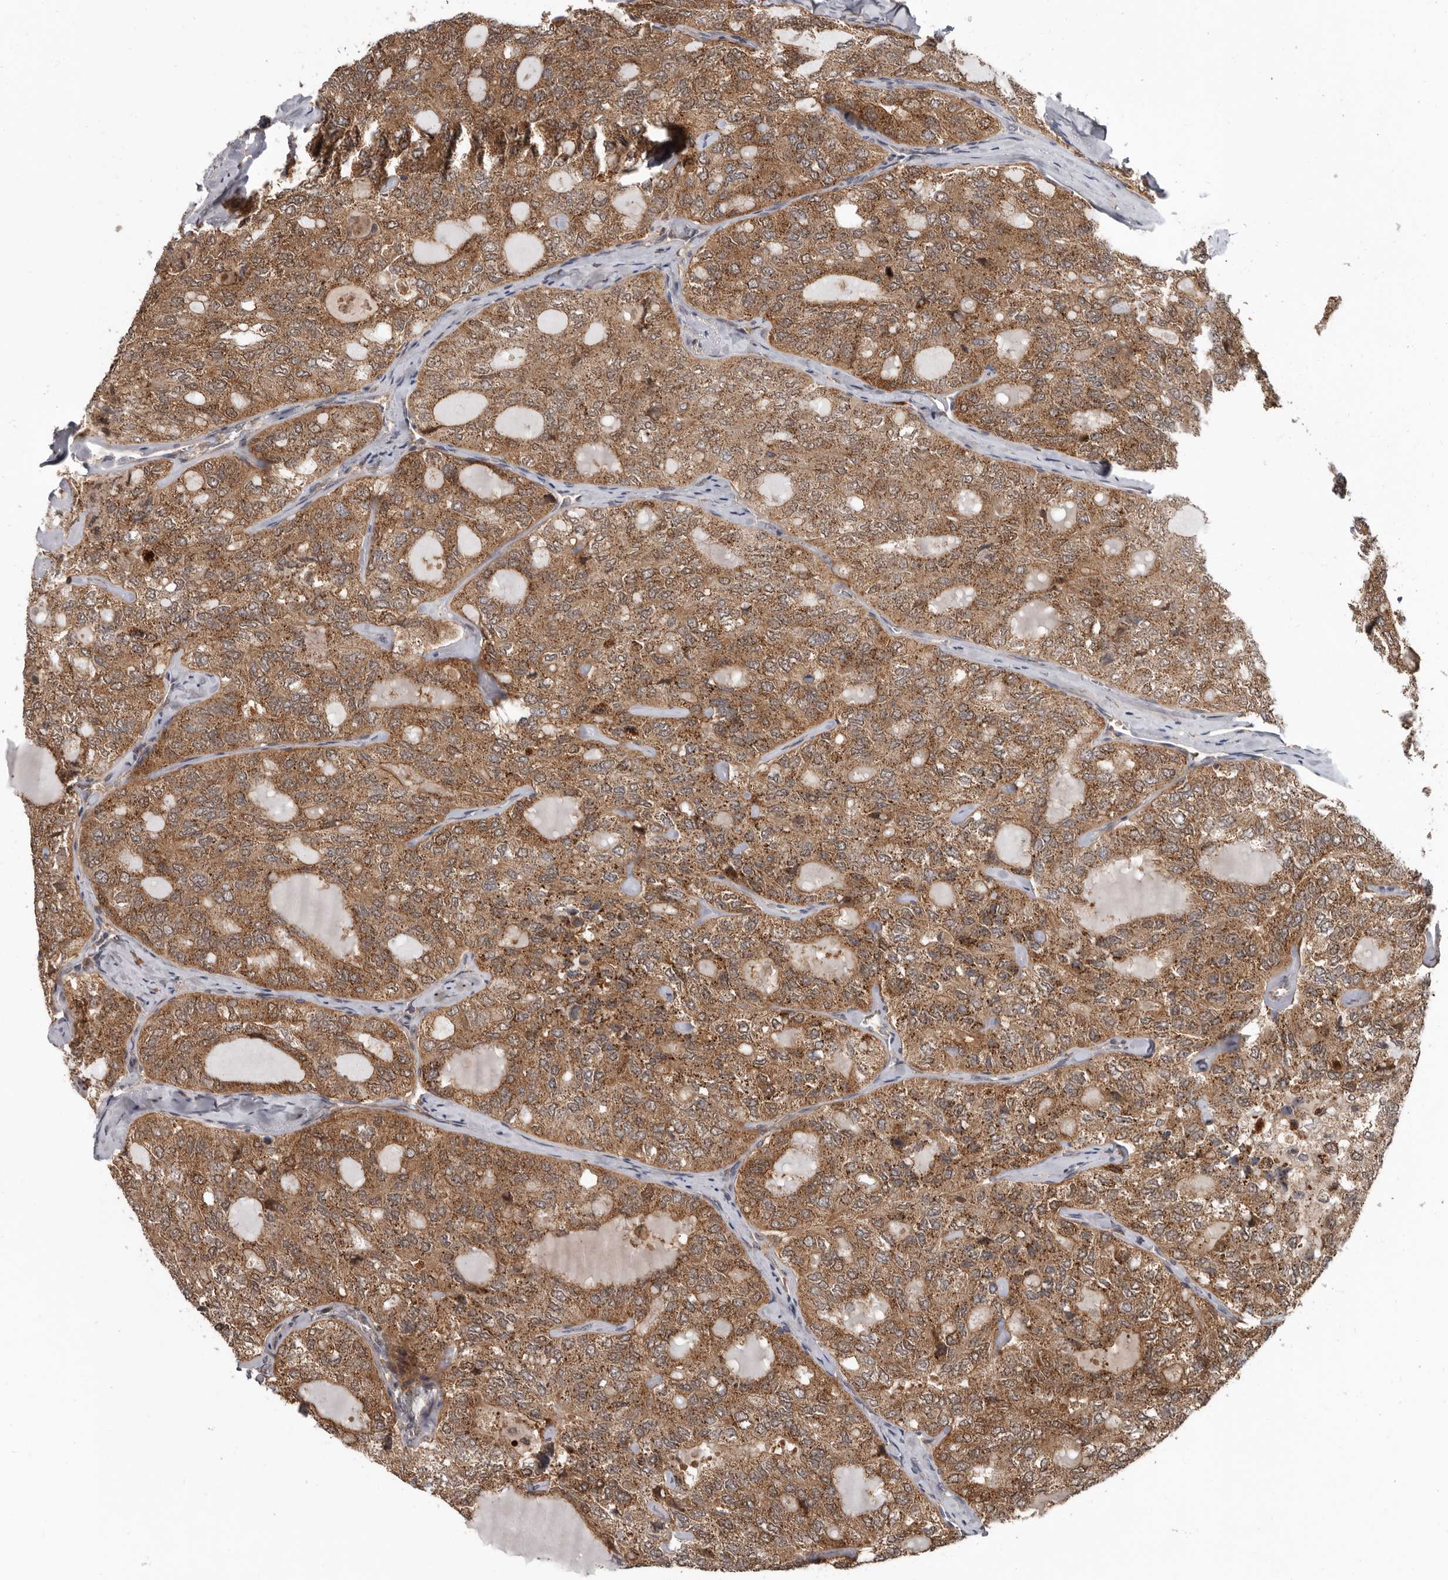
{"staining": {"intensity": "moderate", "quantity": ">75%", "location": "cytoplasmic/membranous"}, "tissue": "thyroid cancer", "cell_type": "Tumor cells", "image_type": "cancer", "snomed": [{"axis": "morphology", "description": "Follicular adenoma carcinoma, NOS"}, {"axis": "topography", "description": "Thyroid gland"}], "caption": "Immunohistochemistry micrograph of neoplastic tissue: human thyroid cancer stained using immunohistochemistry (IHC) exhibits medium levels of moderate protein expression localized specifically in the cytoplasmic/membranous of tumor cells, appearing as a cytoplasmic/membranous brown color.", "gene": "FGFR4", "patient": {"sex": "male", "age": 75}}